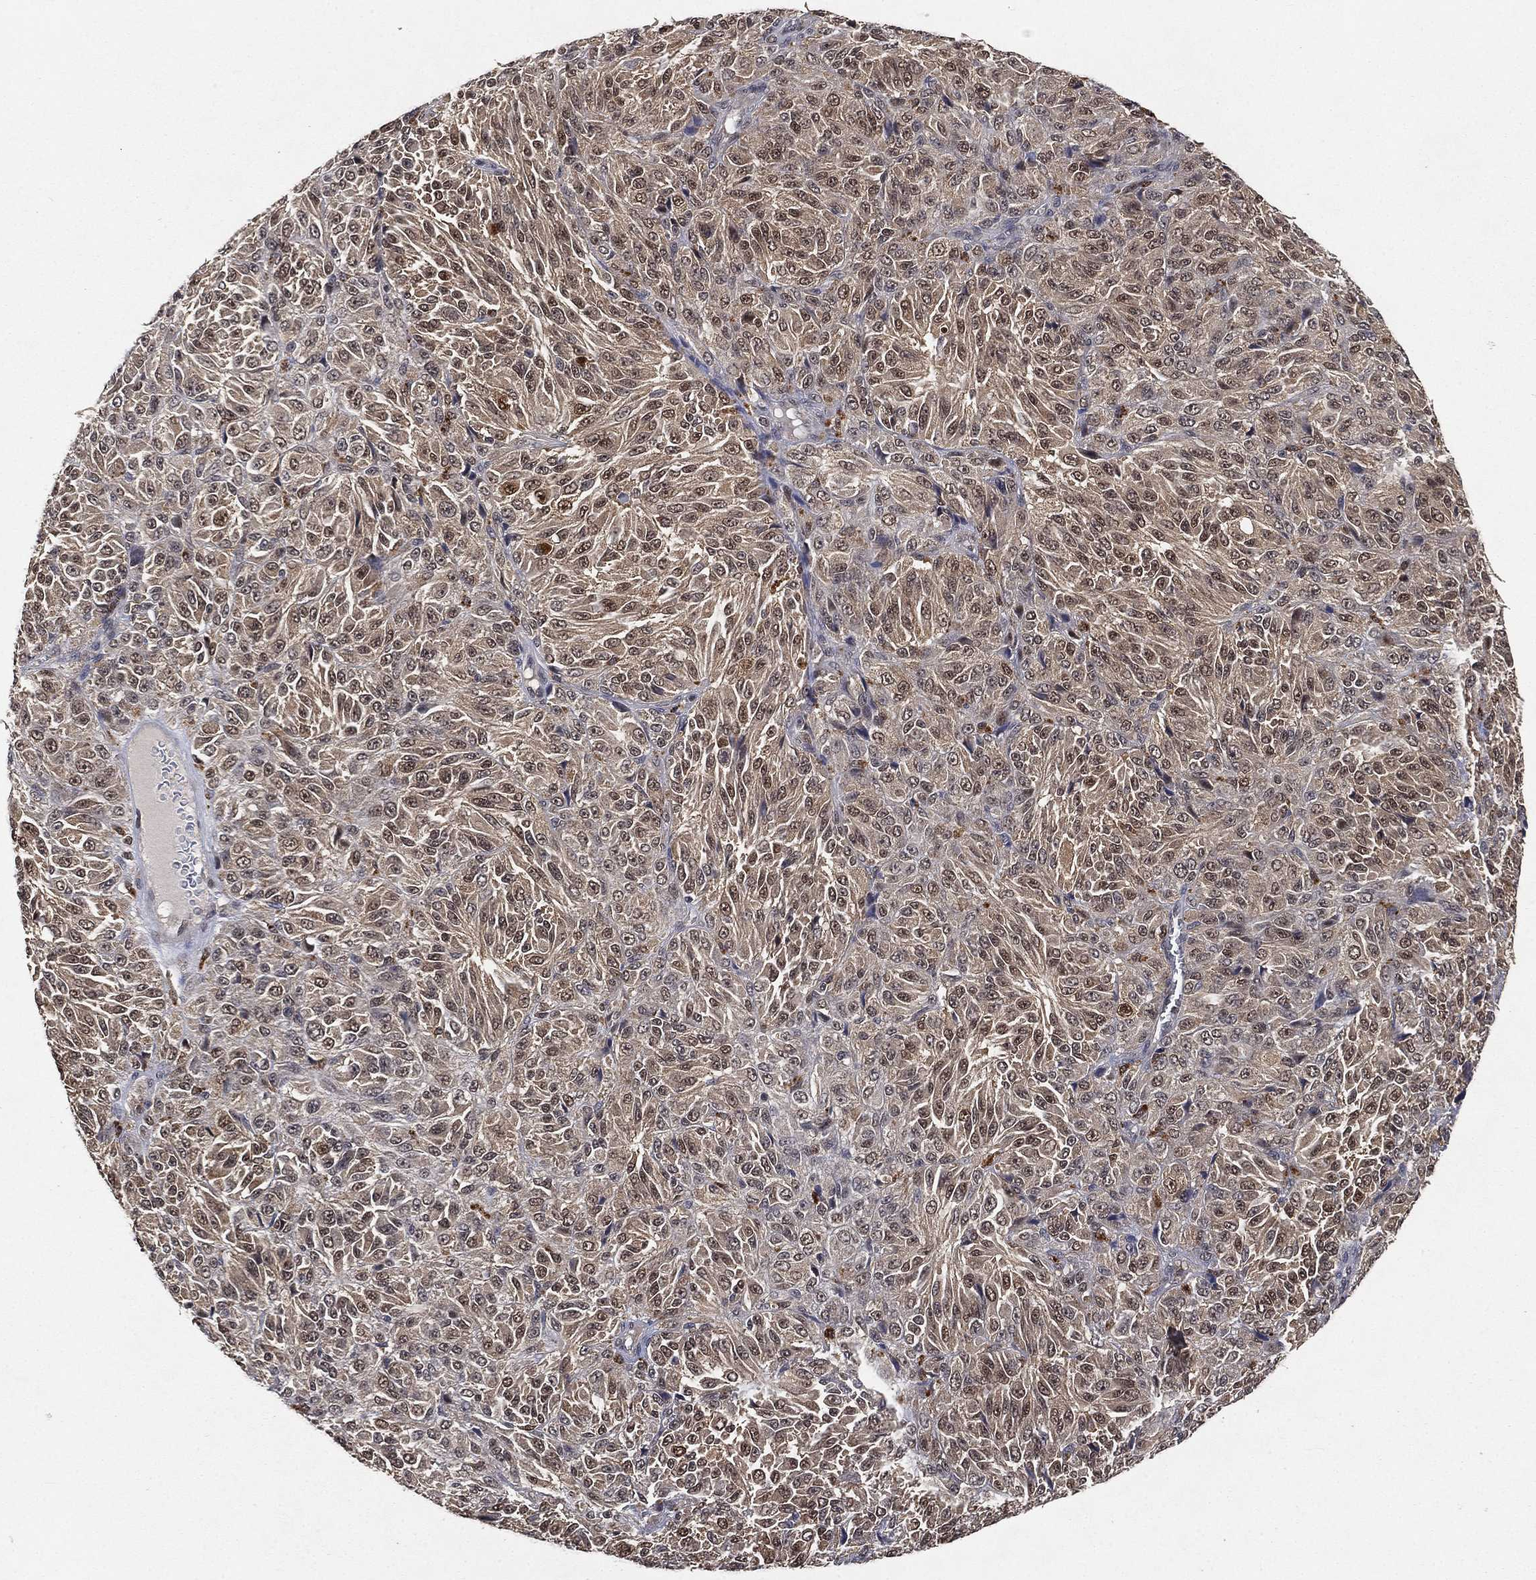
{"staining": {"intensity": "weak", "quantity": "<25%", "location": "nuclear"}, "tissue": "melanoma", "cell_type": "Tumor cells", "image_type": "cancer", "snomed": [{"axis": "morphology", "description": "Malignant melanoma, Metastatic site"}, {"axis": "topography", "description": "Brain"}], "caption": "The histopathology image reveals no significant expression in tumor cells of melanoma. (DAB immunohistochemistry (IHC) visualized using brightfield microscopy, high magnification).", "gene": "WDR26", "patient": {"sex": "female", "age": 56}}